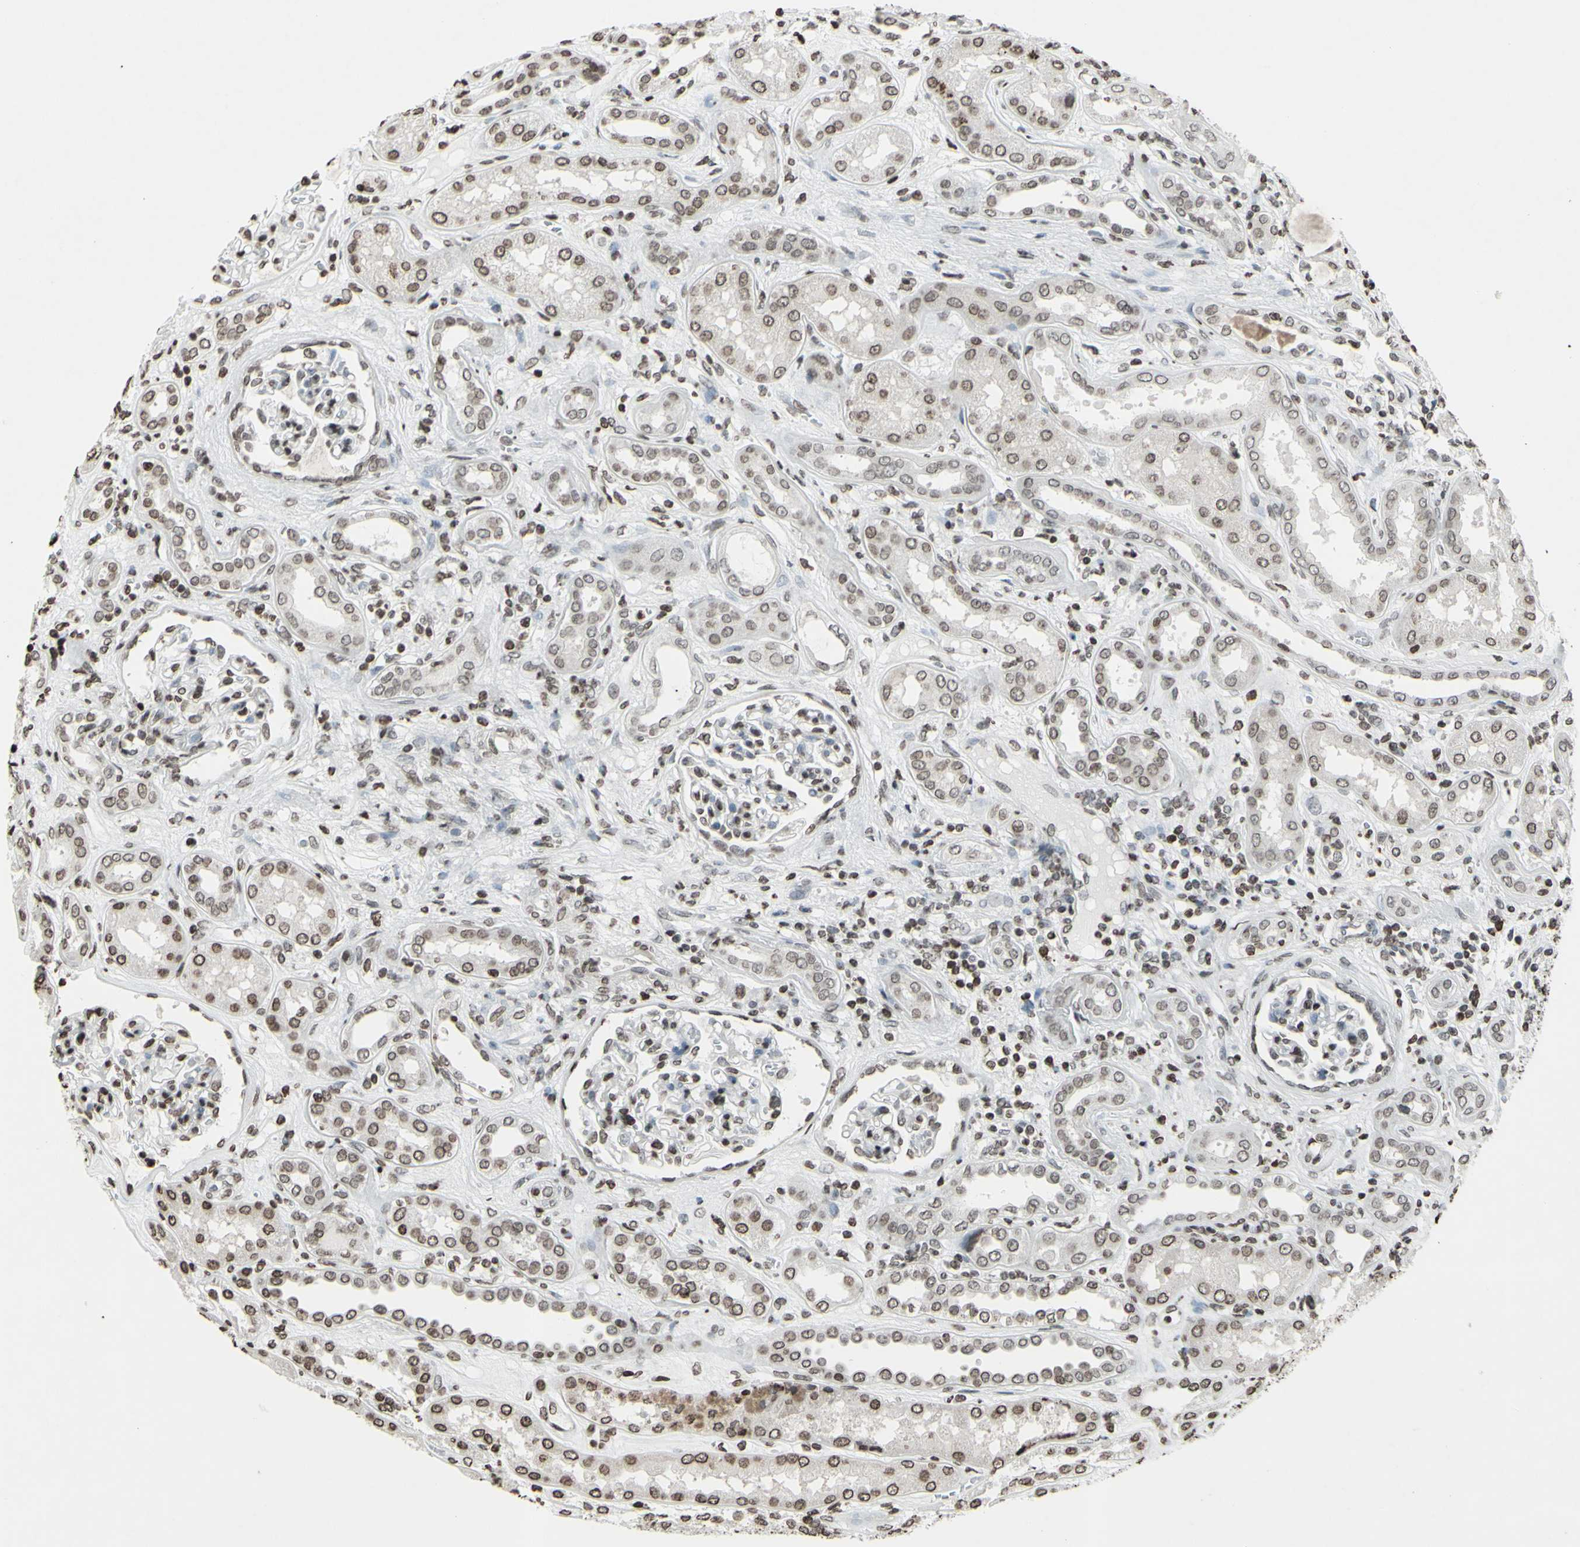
{"staining": {"intensity": "weak", "quantity": "25%-75%", "location": "nuclear"}, "tissue": "kidney", "cell_type": "Cells in glomeruli", "image_type": "normal", "snomed": [{"axis": "morphology", "description": "Normal tissue, NOS"}, {"axis": "topography", "description": "Kidney"}], "caption": "Immunohistochemical staining of benign human kidney demonstrates low levels of weak nuclear expression in about 25%-75% of cells in glomeruli. (DAB = brown stain, brightfield microscopy at high magnification).", "gene": "CD79B", "patient": {"sex": "male", "age": 59}}